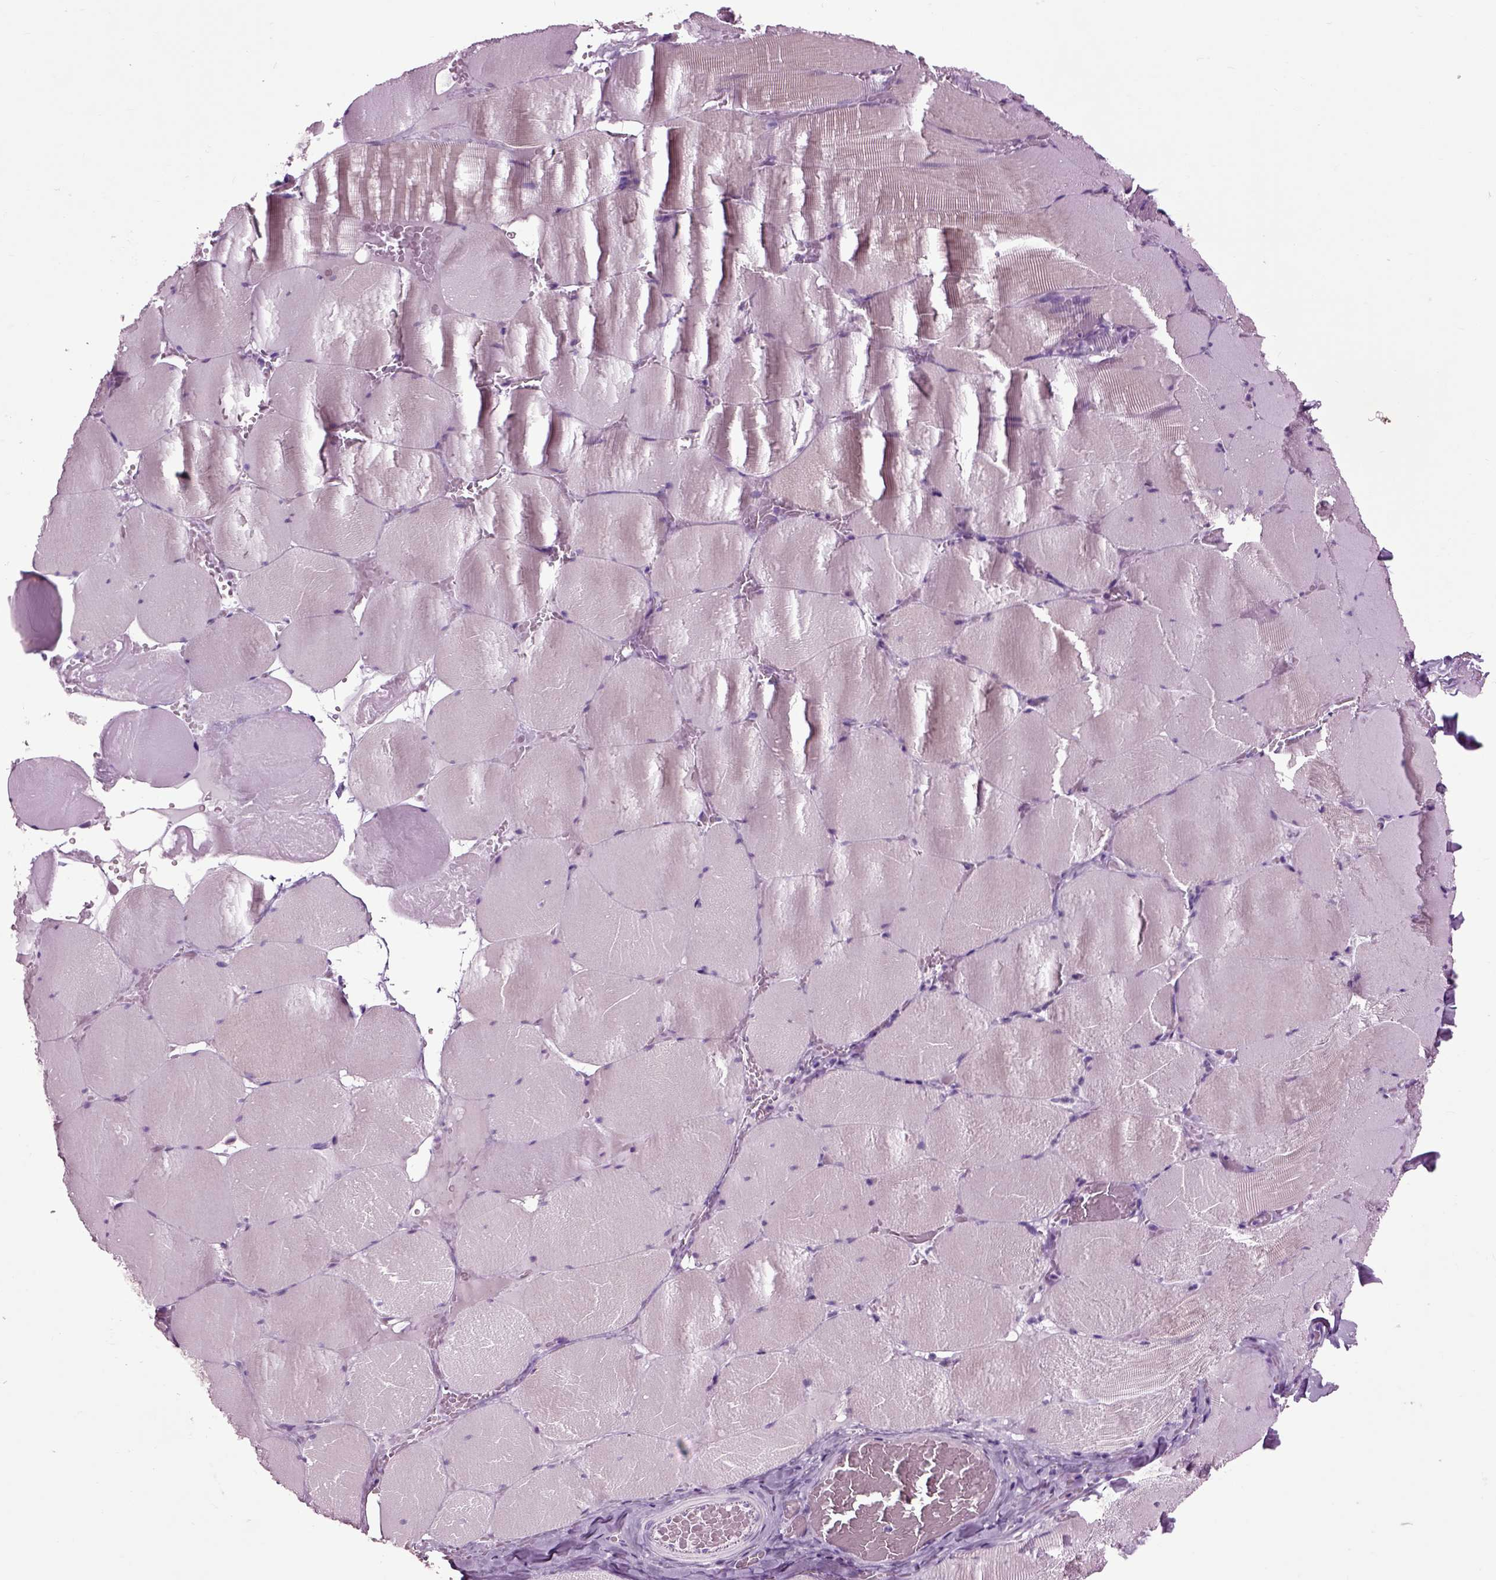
{"staining": {"intensity": "negative", "quantity": "none", "location": "none"}, "tissue": "skeletal muscle", "cell_type": "Myocytes", "image_type": "normal", "snomed": [{"axis": "morphology", "description": "Normal tissue, NOS"}, {"axis": "morphology", "description": "Malignant melanoma, Metastatic site"}, {"axis": "topography", "description": "Skeletal muscle"}], "caption": "A high-resolution micrograph shows immunohistochemistry (IHC) staining of normal skeletal muscle, which displays no significant expression in myocytes. (DAB (3,3'-diaminobenzidine) IHC with hematoxylin counter stain).", "gene": "ARHGAP11A", "patient": {"sex": "male", "age": 50}}